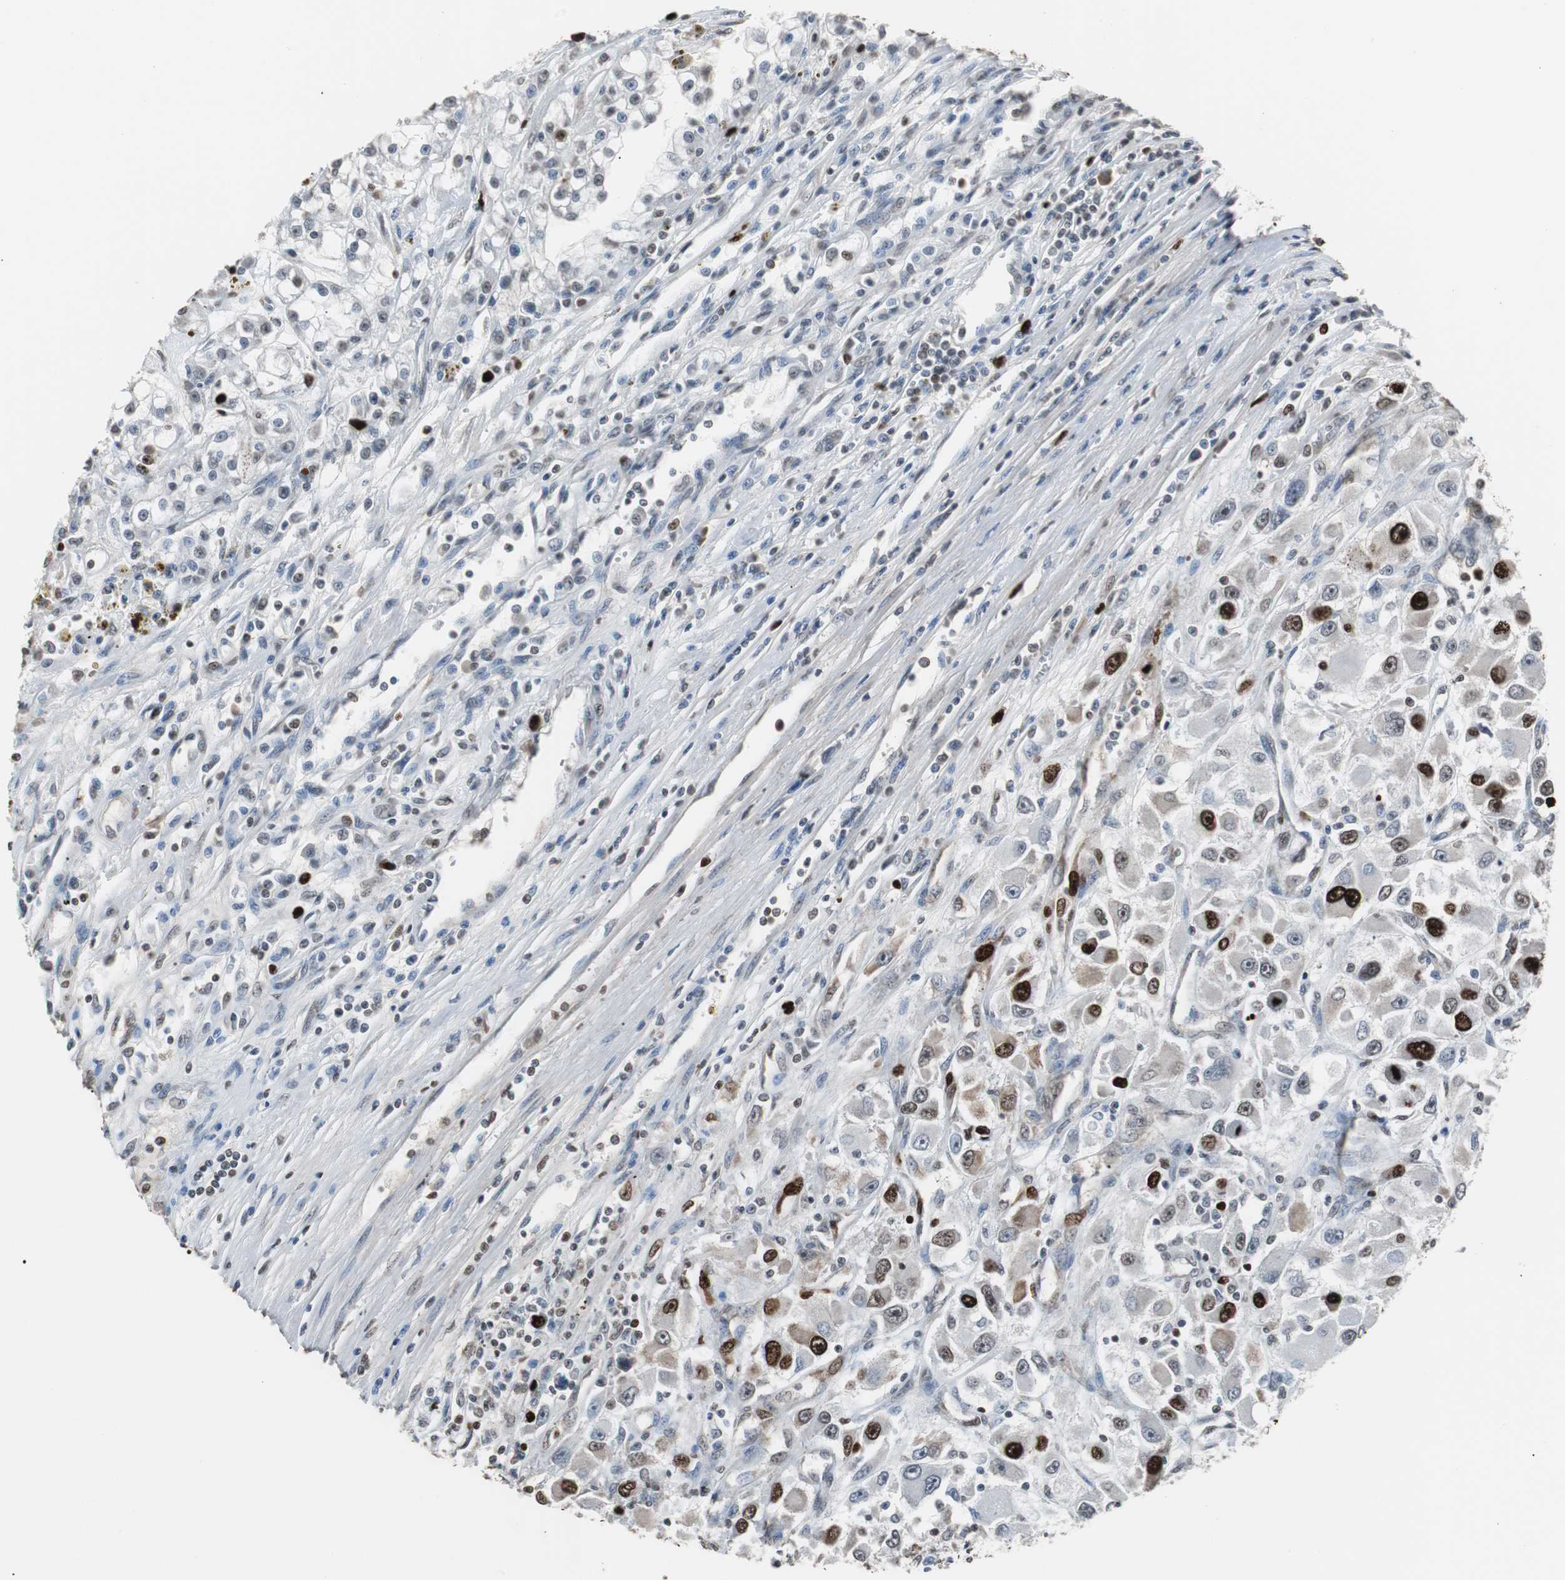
{"staining": {"intensity": "strong", "quantity": "25%-75%", "location": "cytoplasmic/membranous,nuclear"}, "tissue": "renal cancer", "cell_type": "Tumor cells", "image_type": "cancer", "snomed": [{"axis": "morphology", "description": "Adenocarcinoma, NOS"}, {"axis": "topography", "description": "Kidney"}], "caption": "Tumor cells demonstrate strong cytoplasmic/membranous and nuclear expression in approximately 25%-75% of cells in renal cancer (adenocarcinoma). (brown staining indicates protein expression, while blue staining denotes nuclei).", "gene": "TOP2A", "patient": {"sex": "female", "age": 52}}